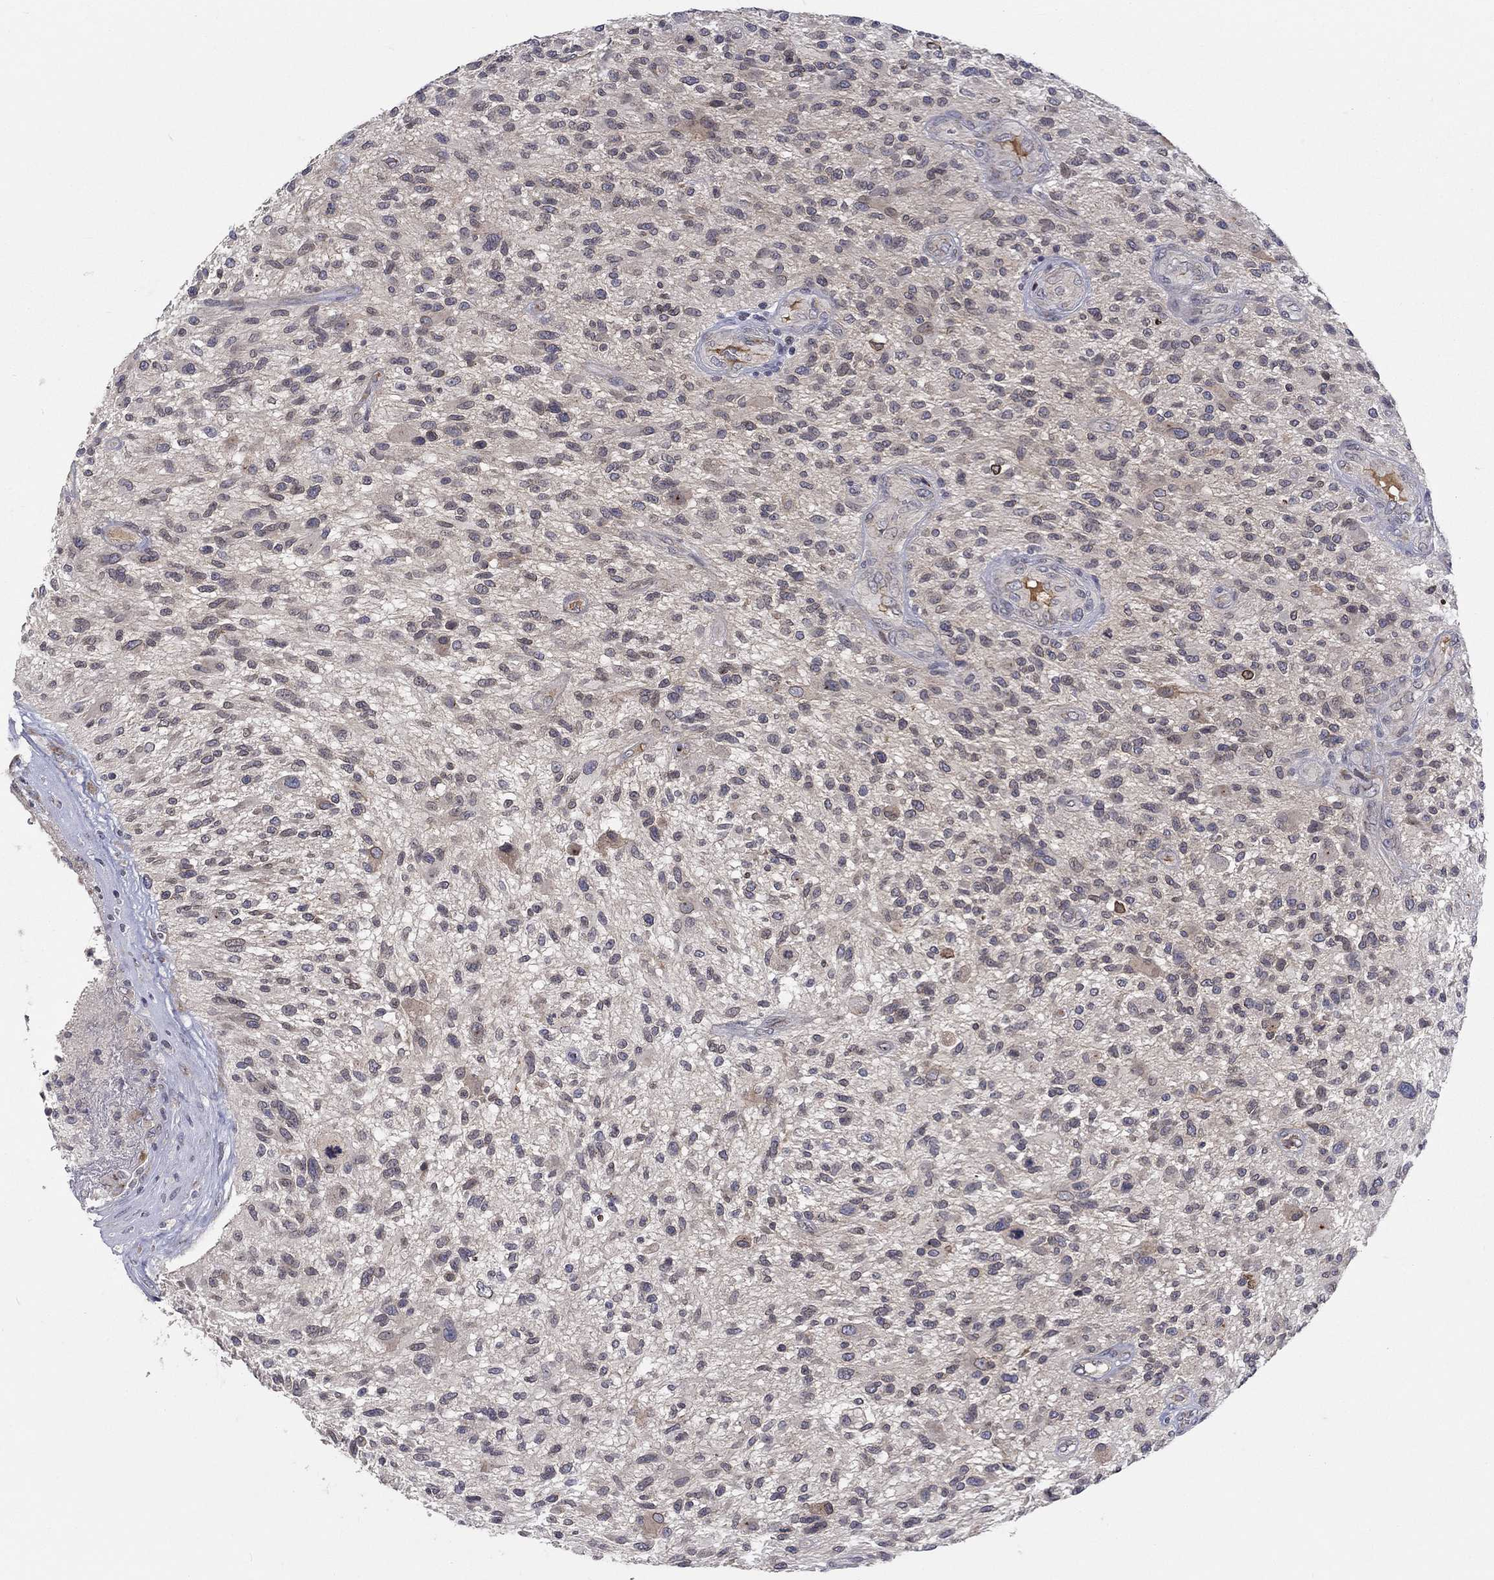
{"staining": {"intensity": "negative", "quantity": "none", "location": "none"}, "tissue": "glioma", "cell_type": "Tumor cells", "image_type": "cancer", "snomed": [{"axis": "morphology", "description": "Glioma, malignant, High grade"}, {"axis": "topography", "description": "Brain"}], "caption": "The histopathology image reveals no significant staining in tumor cells of glioma.", "gene": "CETN3", "patient": {"sex": "male", "age": 47}}